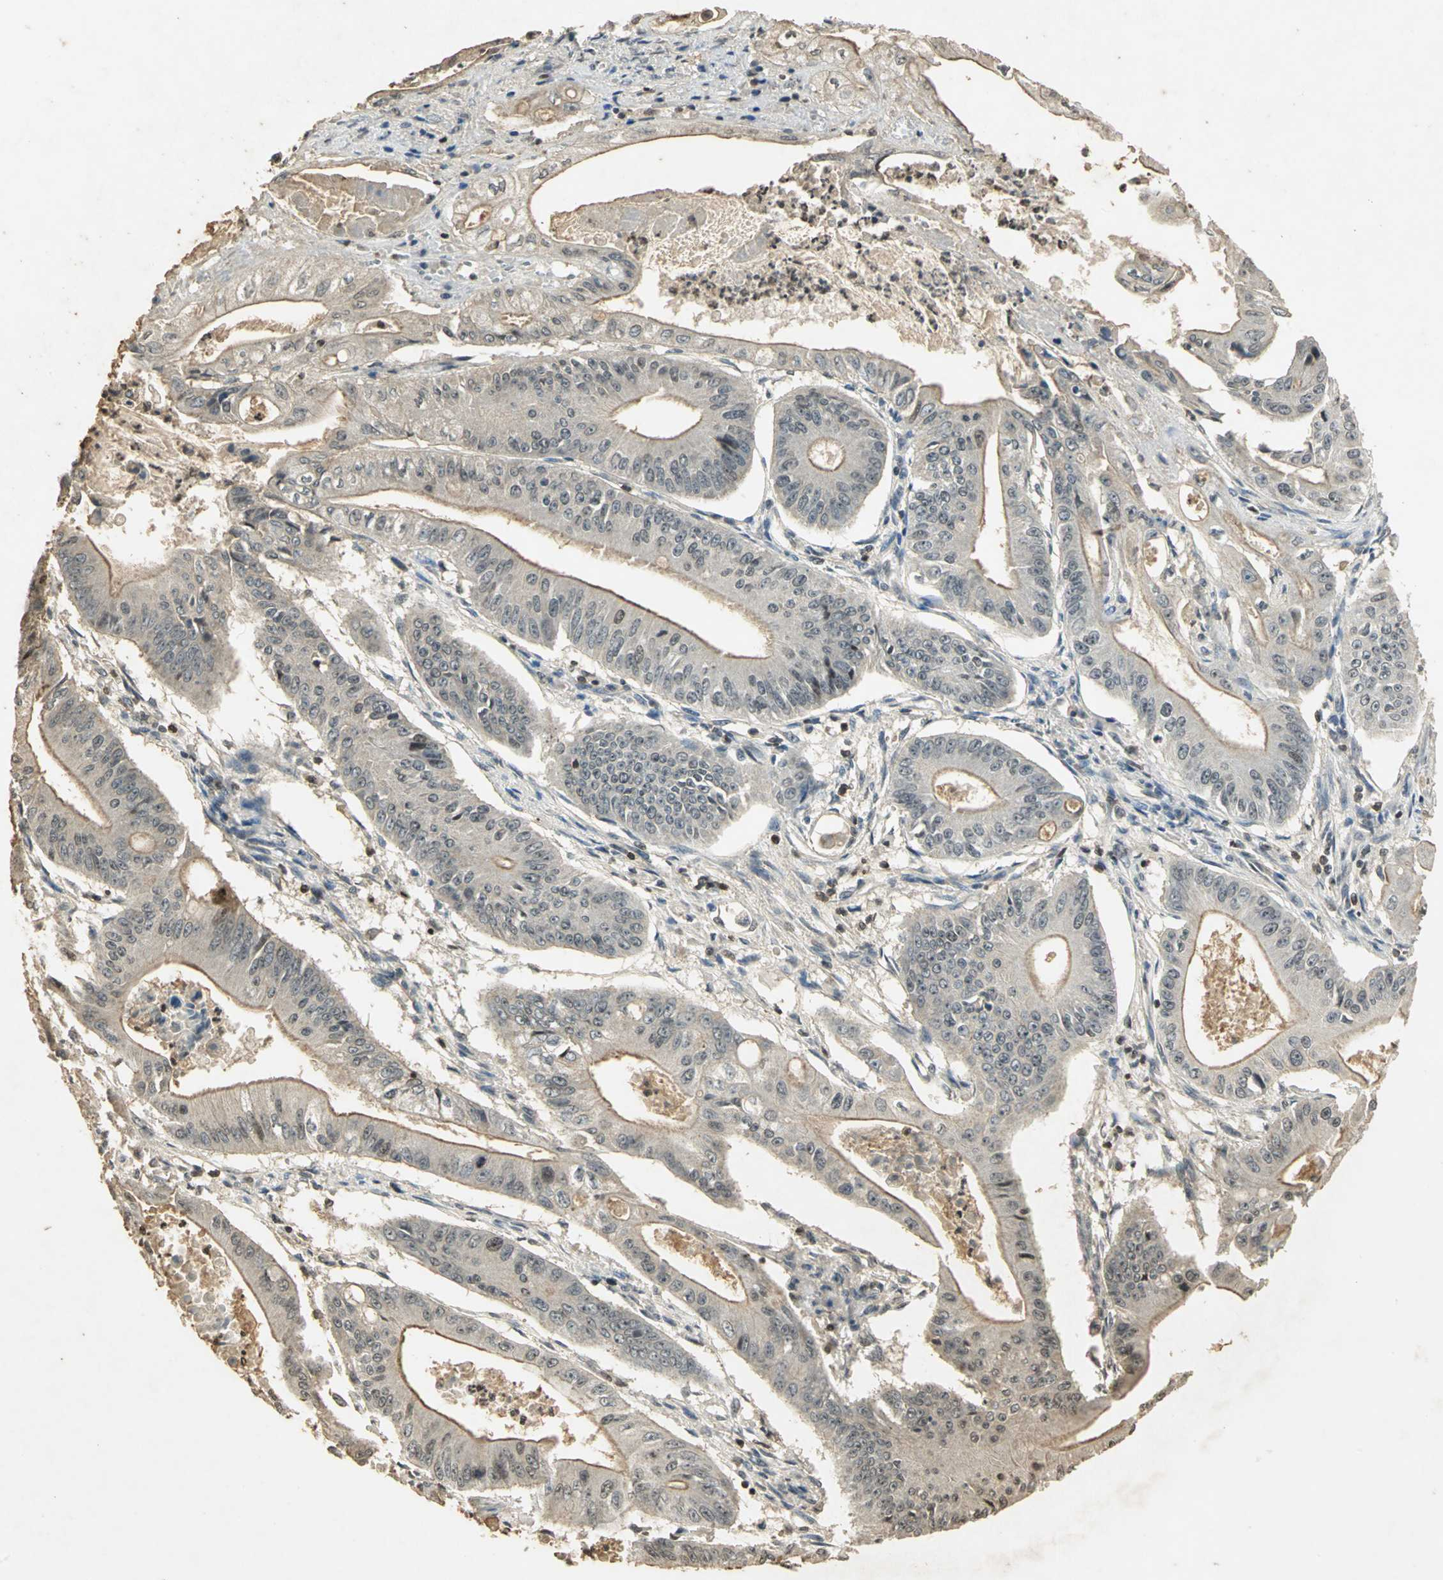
{"staining": {"intensity": "weak", "quantity": "<25%", "location": "cytoplasmic/membranous"}, "tissue": "pancreatic cancer", "cell_type": "Tumor cells", "image_type": "cancer", "snomed": [{"axis": "morphology", "description": "Normal tissue, NOS"}, {"axis": "topography", "description": "Lymph node"}], "caption": "An immunohistochemistry photomicrograph of pancreatic cancer is shown. There is no staining in tumor cells of pancreatic cancer. (Stains: DAB IHC with hematoxylin counter stain, Microscopy: brightfield microscopy at high magnification).", "gene": "IL16", "patient": {"sex": "male", "age": 62}}